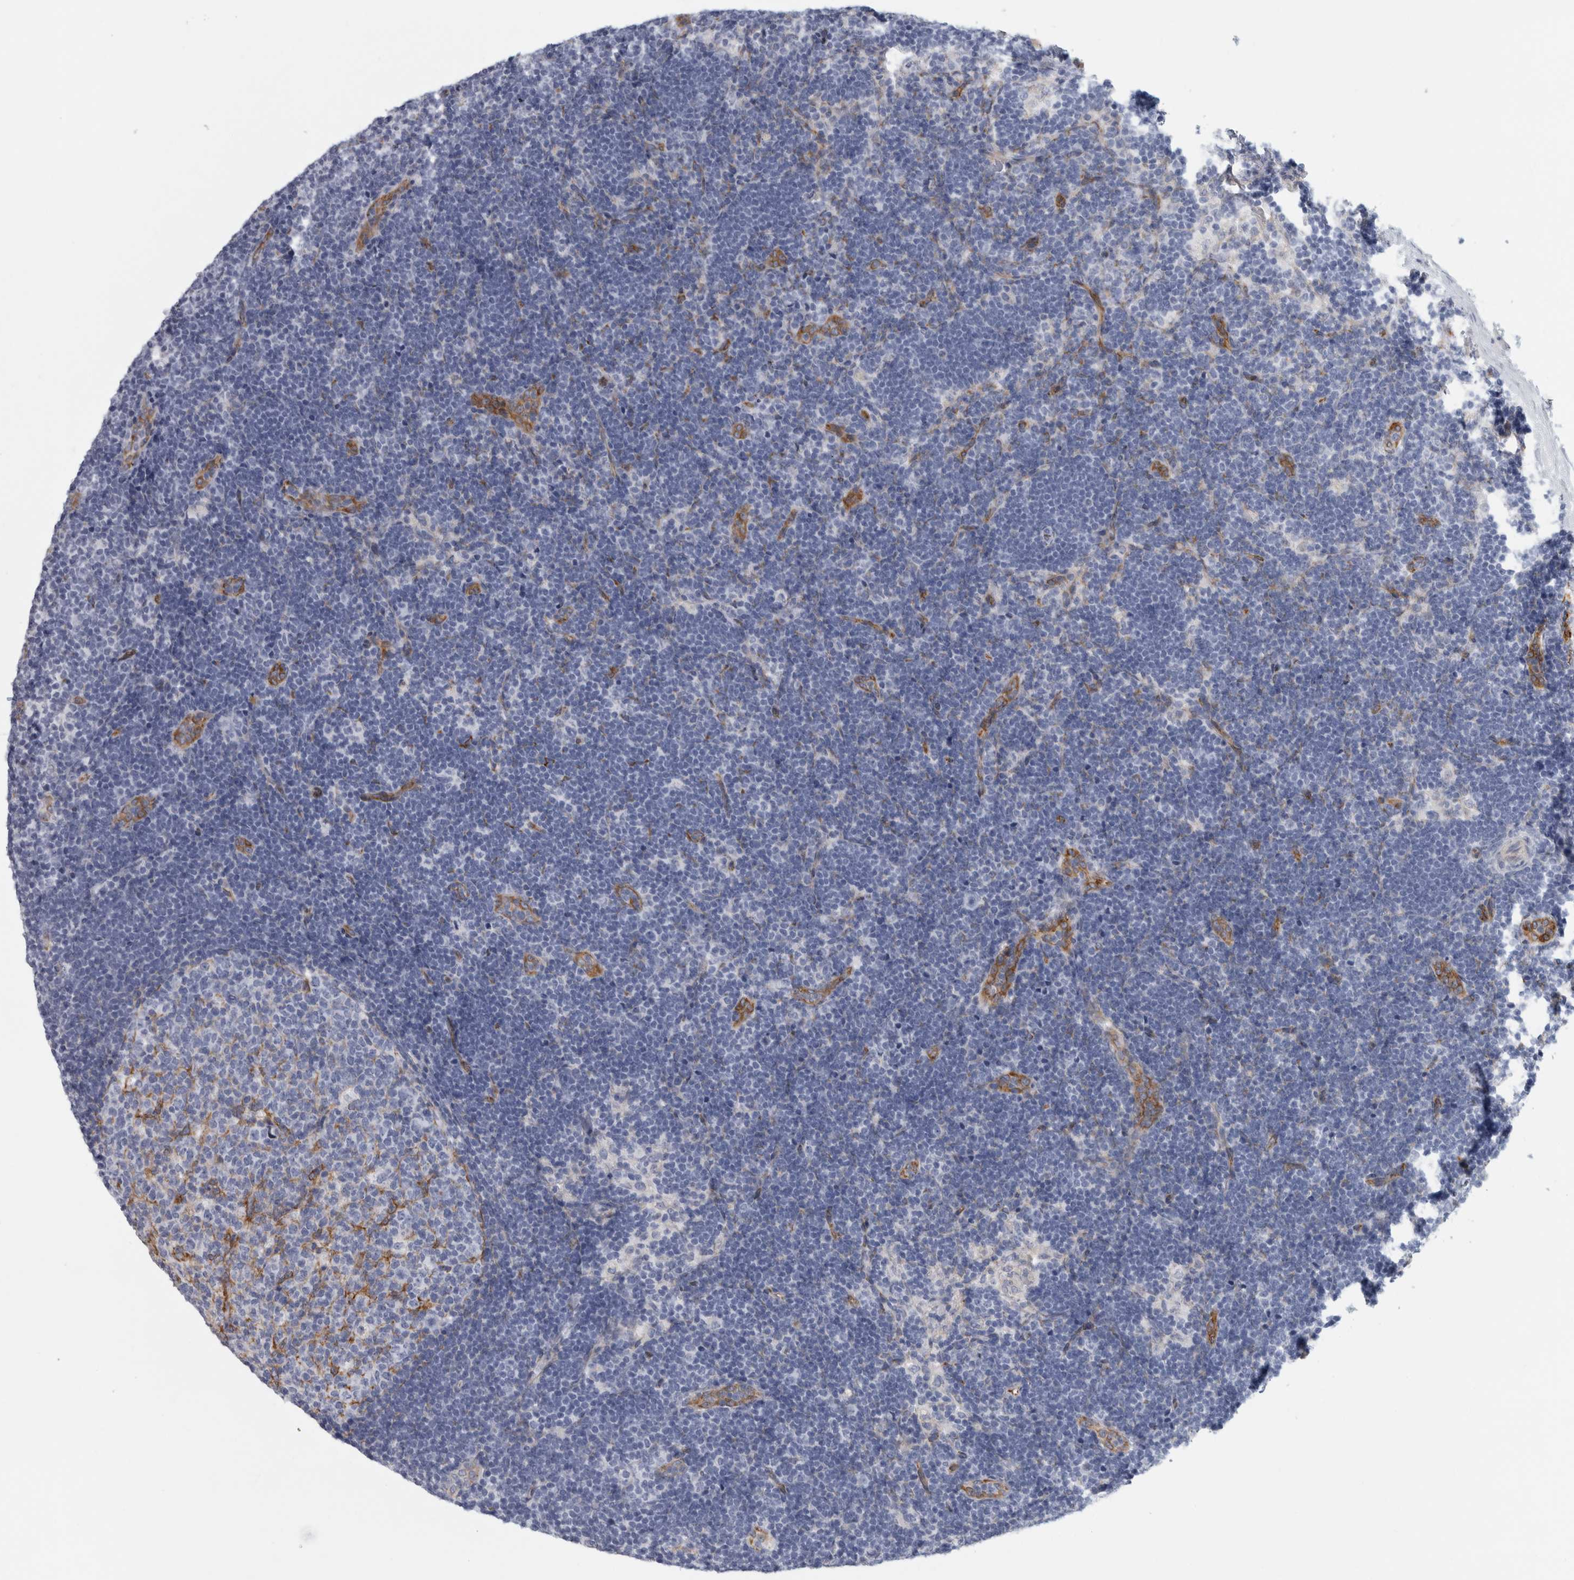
{"staining": {"intensity": "moderate", "quantity": "<25%", "location": "cytoplasmic/membranous"}, "tissue": "lymph node", "cell_type": "Germinal center cells", "image_type": "normal", "snomed": [{"axis": "morphology", "description": "Normal tissue, NOS"}, {"axis": "topography", "description": "Lymph node"}], "caption": "Germinal center cells demonstrate moderate cytoplasmic/membranous expression in about <25% of cells in normal lymph node.", "gene": "B3GNT3", "patient": {"sex": "female", "age": 22}}